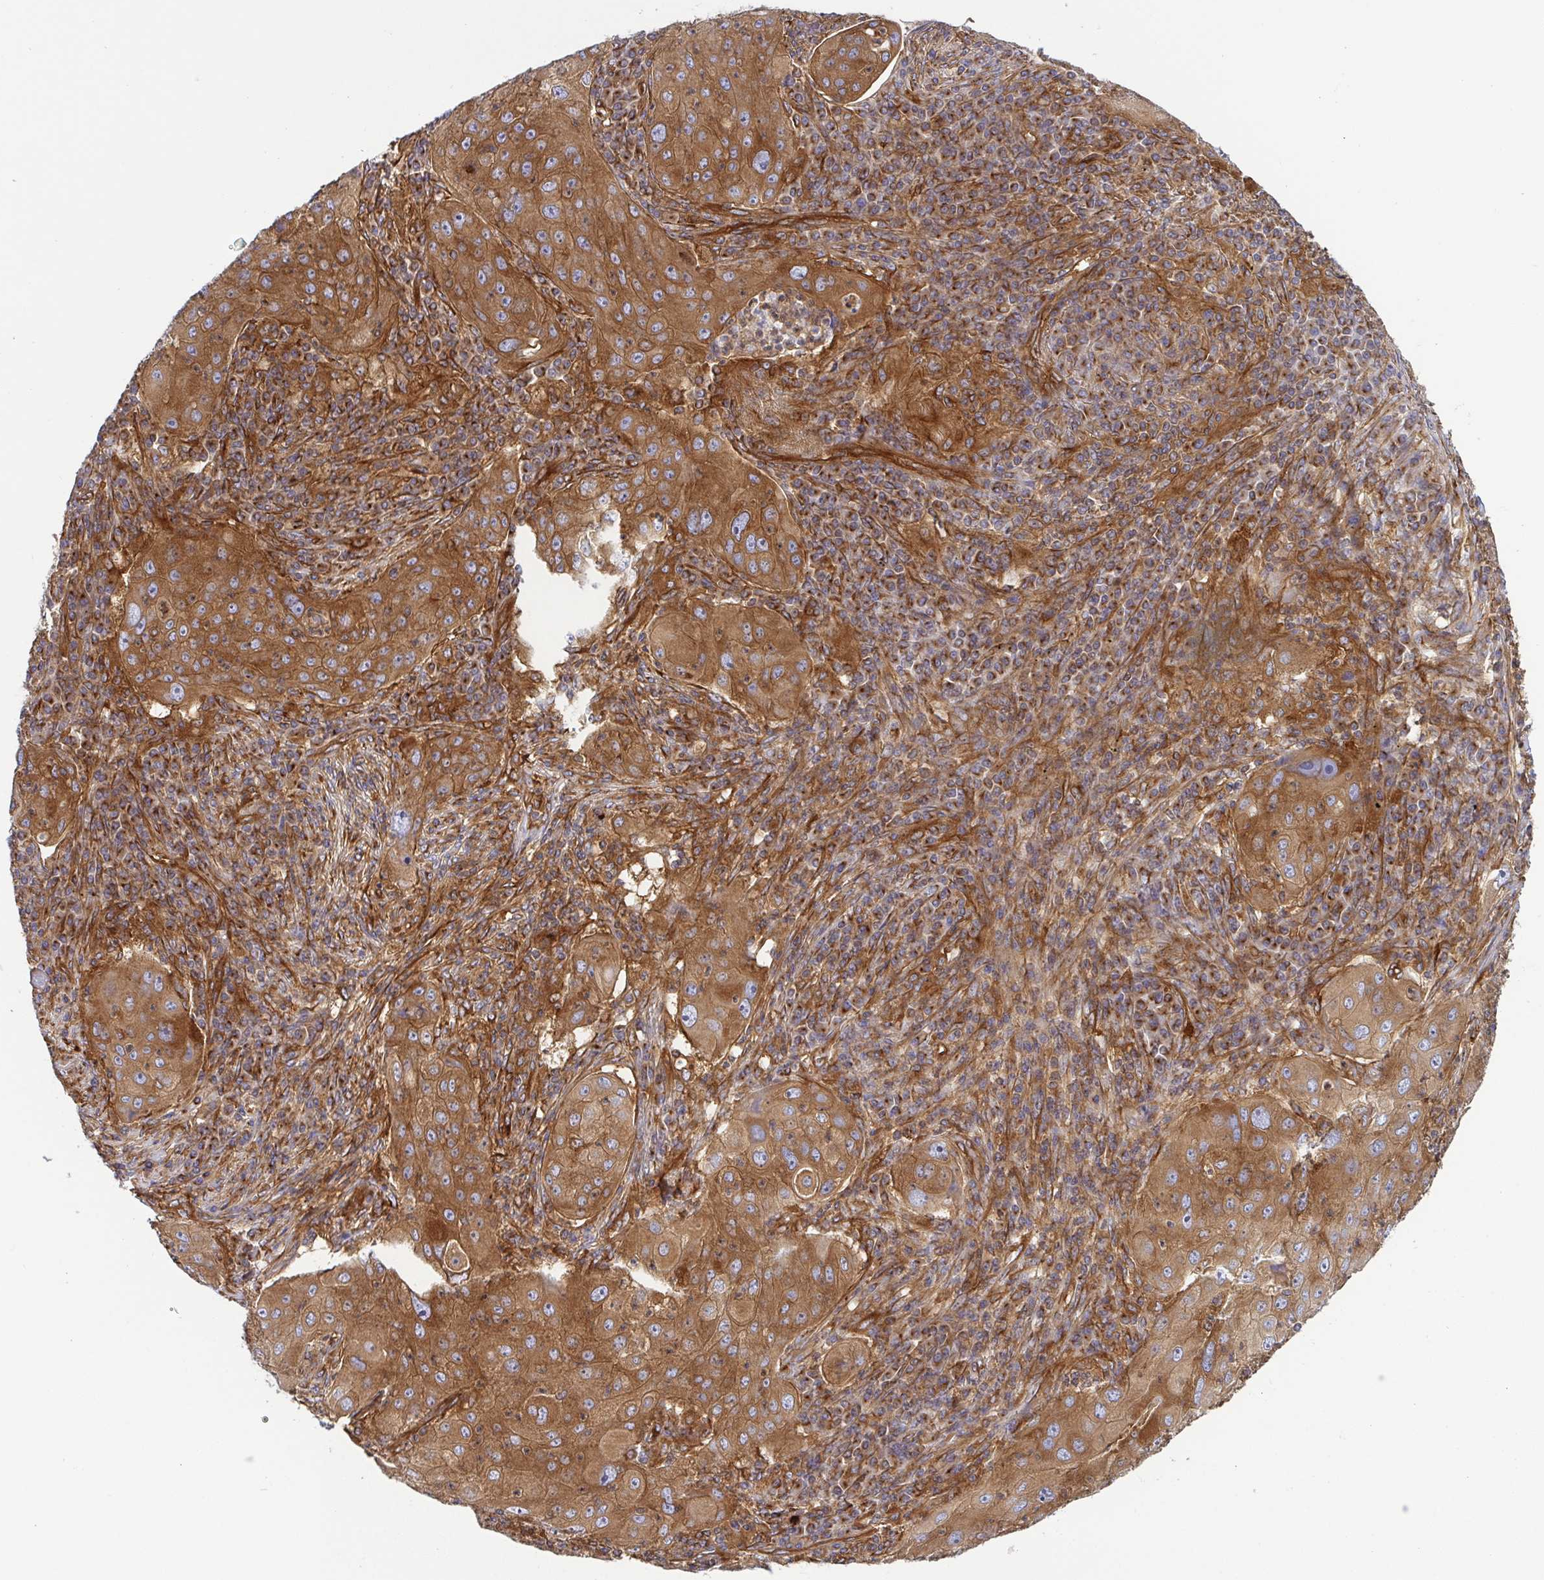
{"staining": {"intensity": "moderate", "quantity": ">75%", "location": "cytoplasmic/membranous"}, "tissue": "lung cancer", "cell_type": "Tumor cells", "image_type": "cancer", "snomed": [{"axis": "morphology", "description": "Squamous cell carcinoma, NOS"}, {"axis": "topography", "description": "Lung"}], "caption": "Immunohistochemistry (IHC) micrograph of neoplastic tissue: human squamous cell carcinoma (lung) stained using immunohistochemistry (IHC) displays medium levels of moderate protein expression localized specifically in the cytoplasmic/membranous of tumor cells, appearing as a cytoplasmic/membranous brown color.", "gene": "KIF5B", "patient": {"sex": "female", "age": 59}}